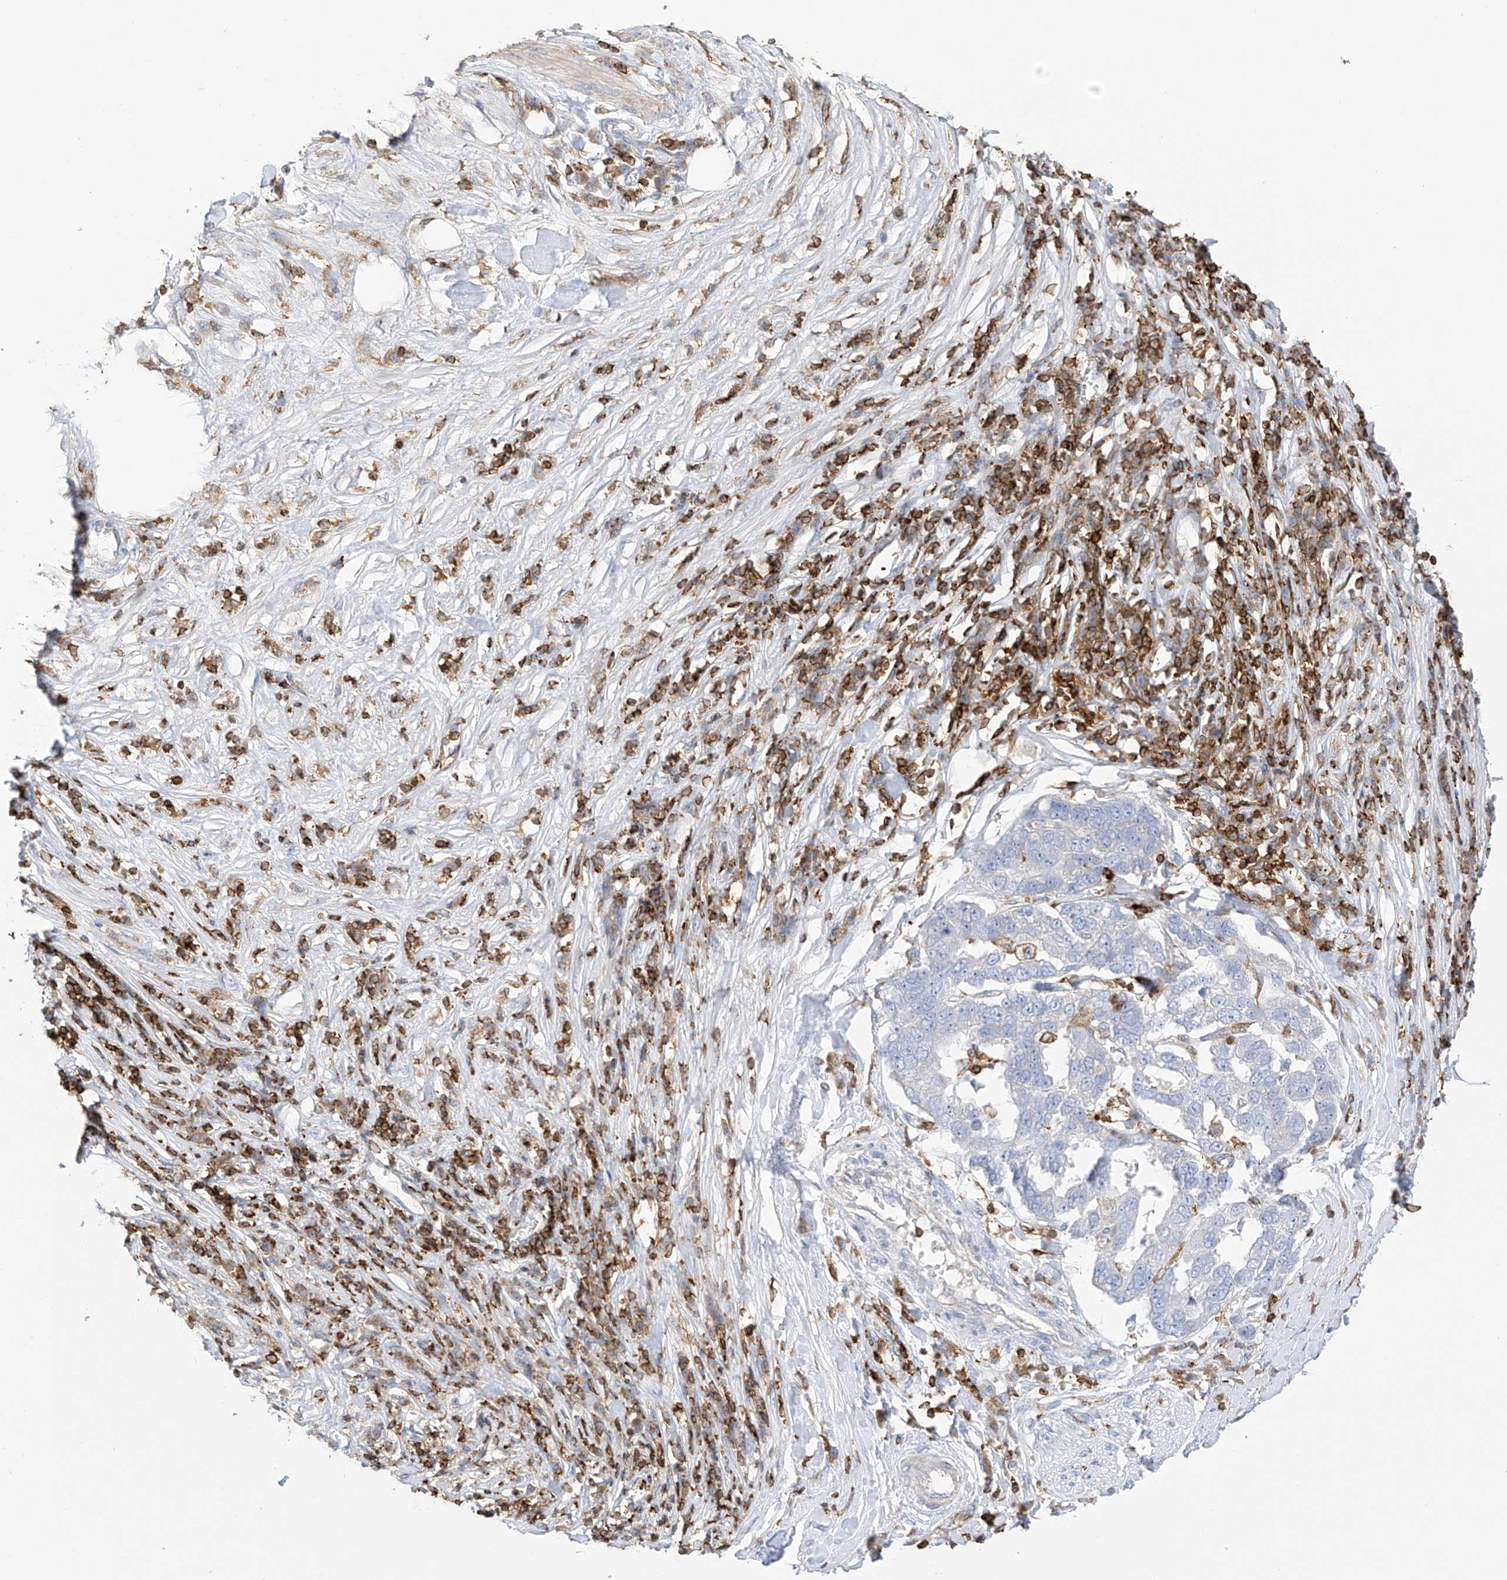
{"staining": {"intensity": "negative", "quantity": "none", "location": "none"}, "tissue": "pancreatic cancer", "cell_type": "Tumor cells", "image_type": "cancer", "snomed": [{"axis": "morphology", "description": "Adenocarcinoma, NOS"}, {"axis": "topography", "description": "Pancreas"}], "caption": "Protein analysis of pancreatic cancer (adenocarcinoma) displays no significant staining in tumor cells.", "gene": "ARHGAP25", "patient": {"sex": "female", "age": 61}}